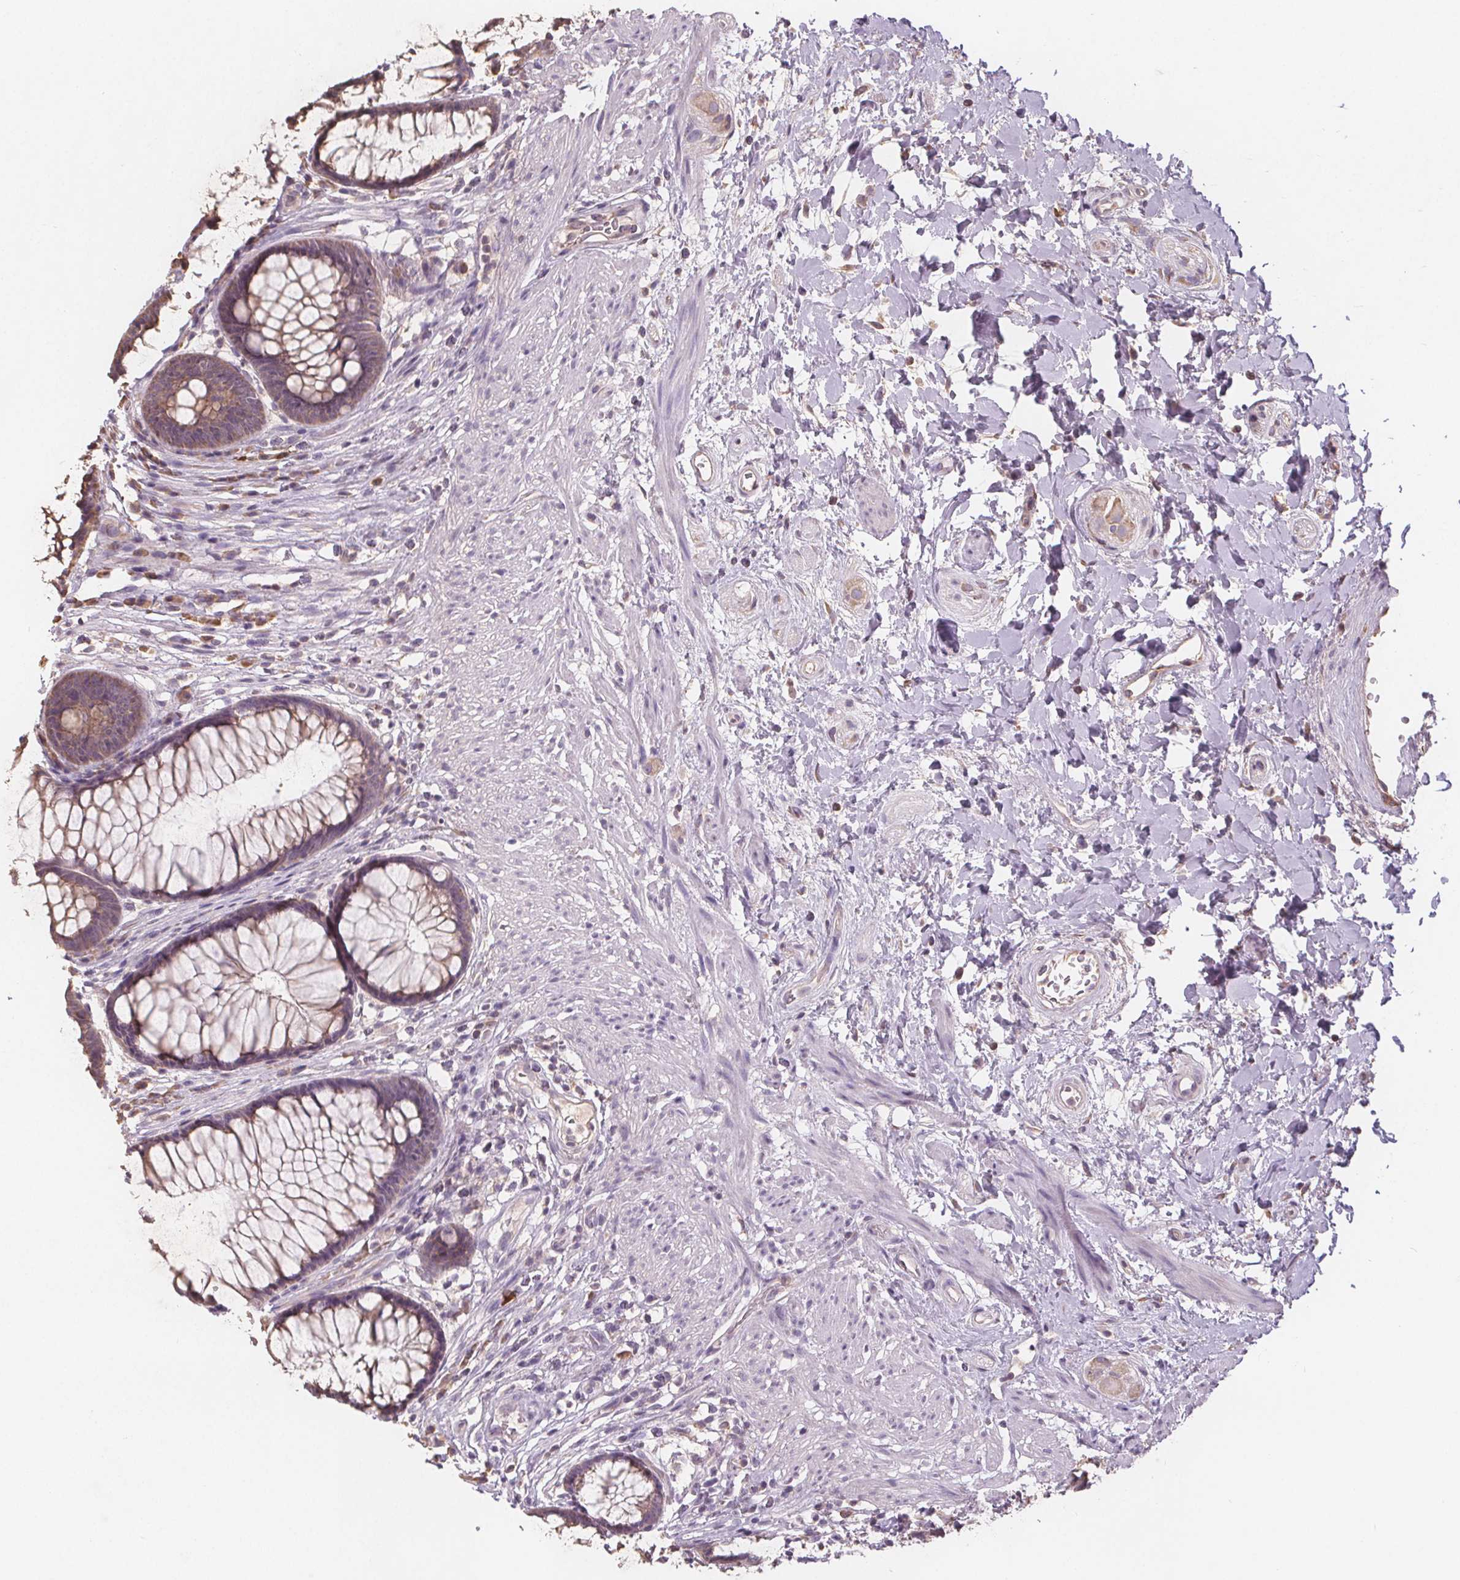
{"staining": {"intensity": "weak", "quantity": "25%-75%", "location": "cytoplasmic/membranous"}, "tissue": "rectum", "cell_type": "Glandular cells", "image_type": "normal", "snomed": [{"axis": "morphology", "description": "Normal tissue, NOS"}, {"axis": "topography", "description": "Smooth muscle"}, {"axis": "topography", "description": "Rectum"}], "caption": "Immunohistochemical staining of benign human rectum displays weak cytoplasmic/membranous protein expression in about 25%-75% of glandular cells.", "gene": "TMEM80", "patient": {"sex": "male", "age": 53}}